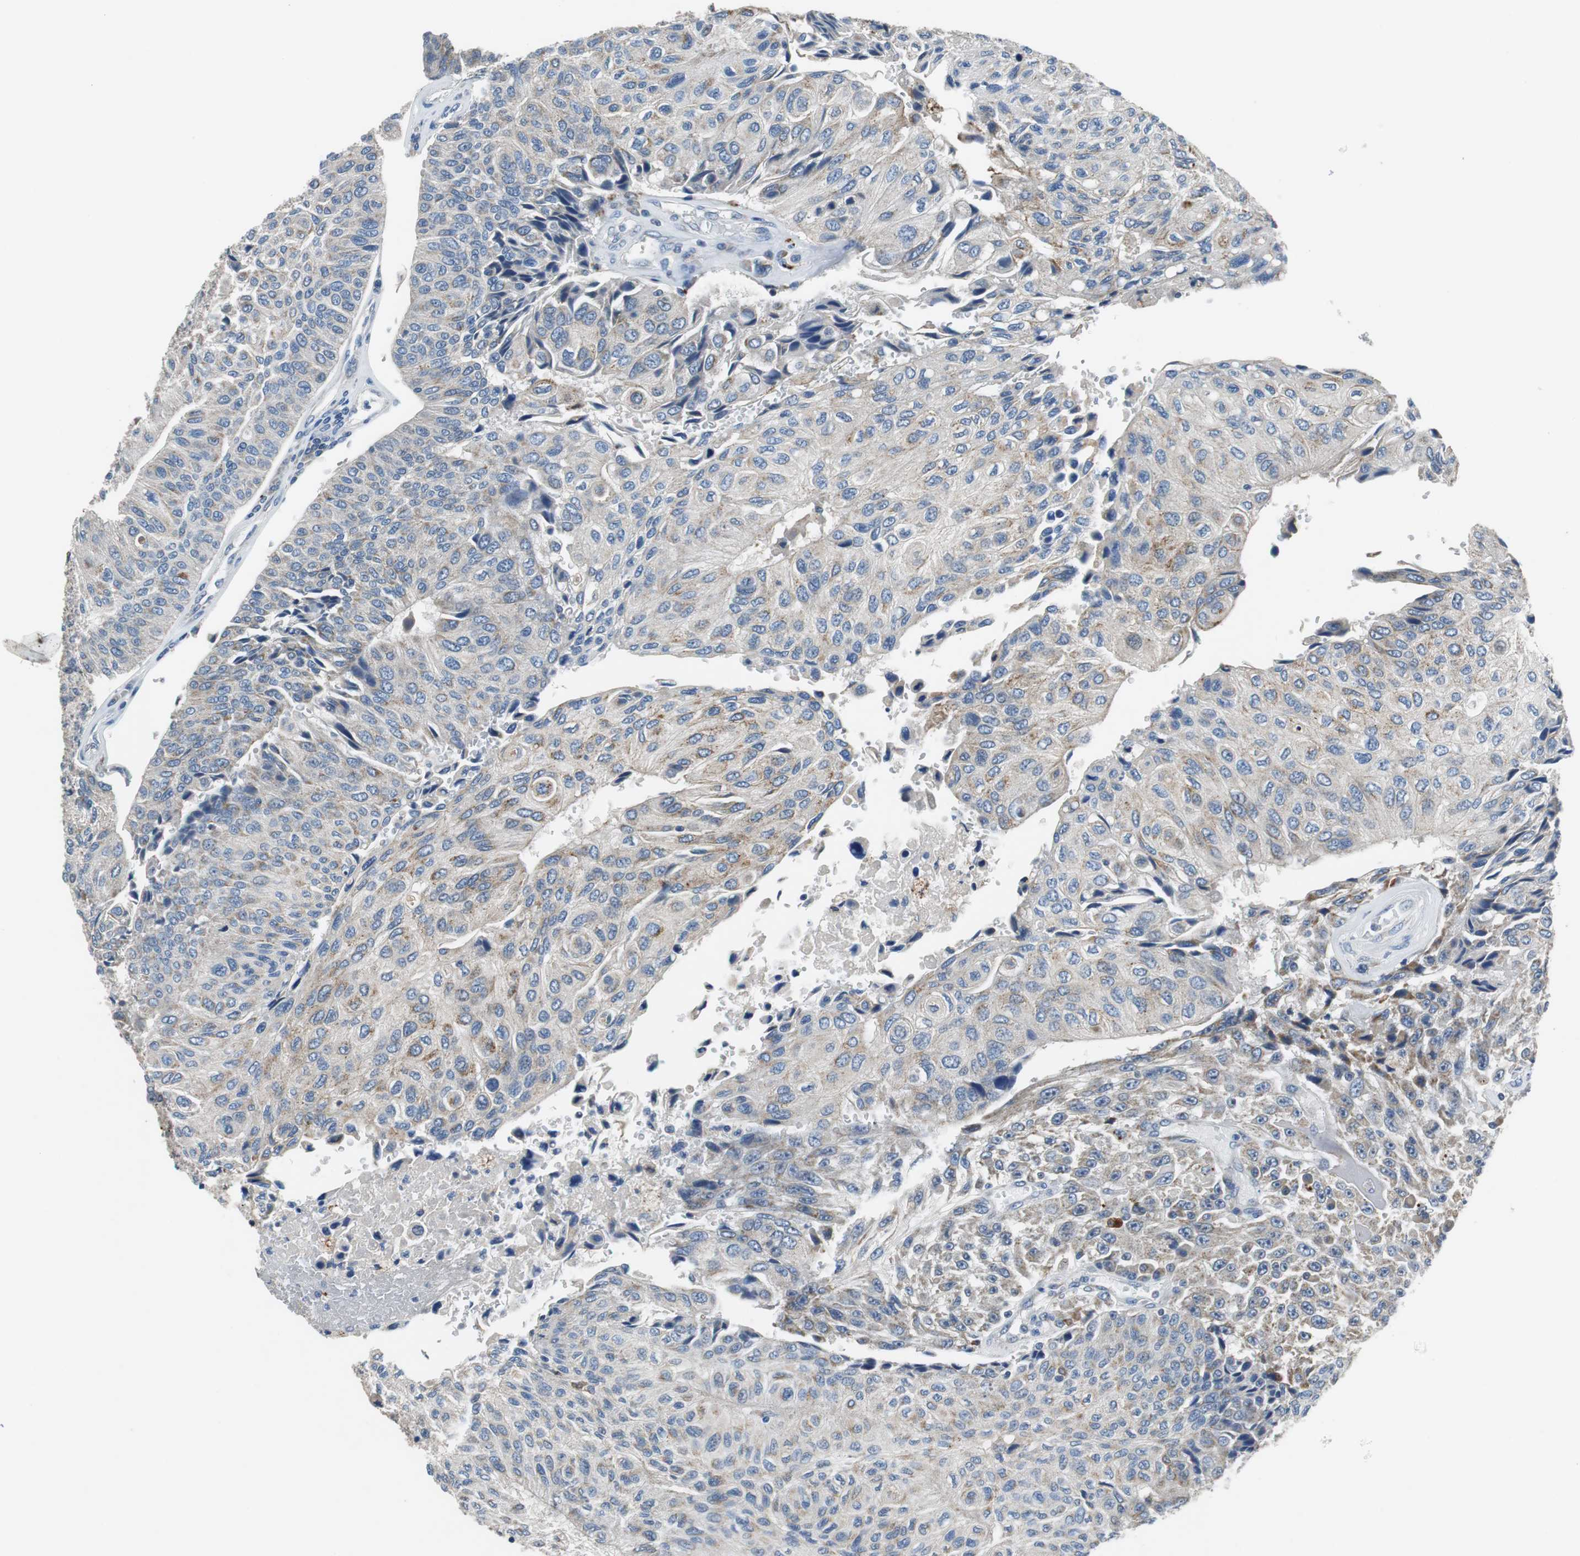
{"staining": {"intensity": "weak", "quantity": "25%-75%", "location": "cytoplasmic/membranous"}, "tissue": "urothelial cancer", "cell_type": "Tumor cells", "image_type": "cancer", "snomed": [{"axis": "morphology", "description": "Urothelial carcinoma, High grade"}, {"axis": "topography", "description": "Urinary bladder"}], "caption": "This histopathology image exhibits high-grade urothelial carcinoma stained with immunohistochemistry to label a protein in brown. The cytoplasmic/membranous of tumor cells show weak positivity for the protein. Nuclei are counter-stained blue.", "gene": "NLGN1", "patient": {"sex": "male", "age": 66}}